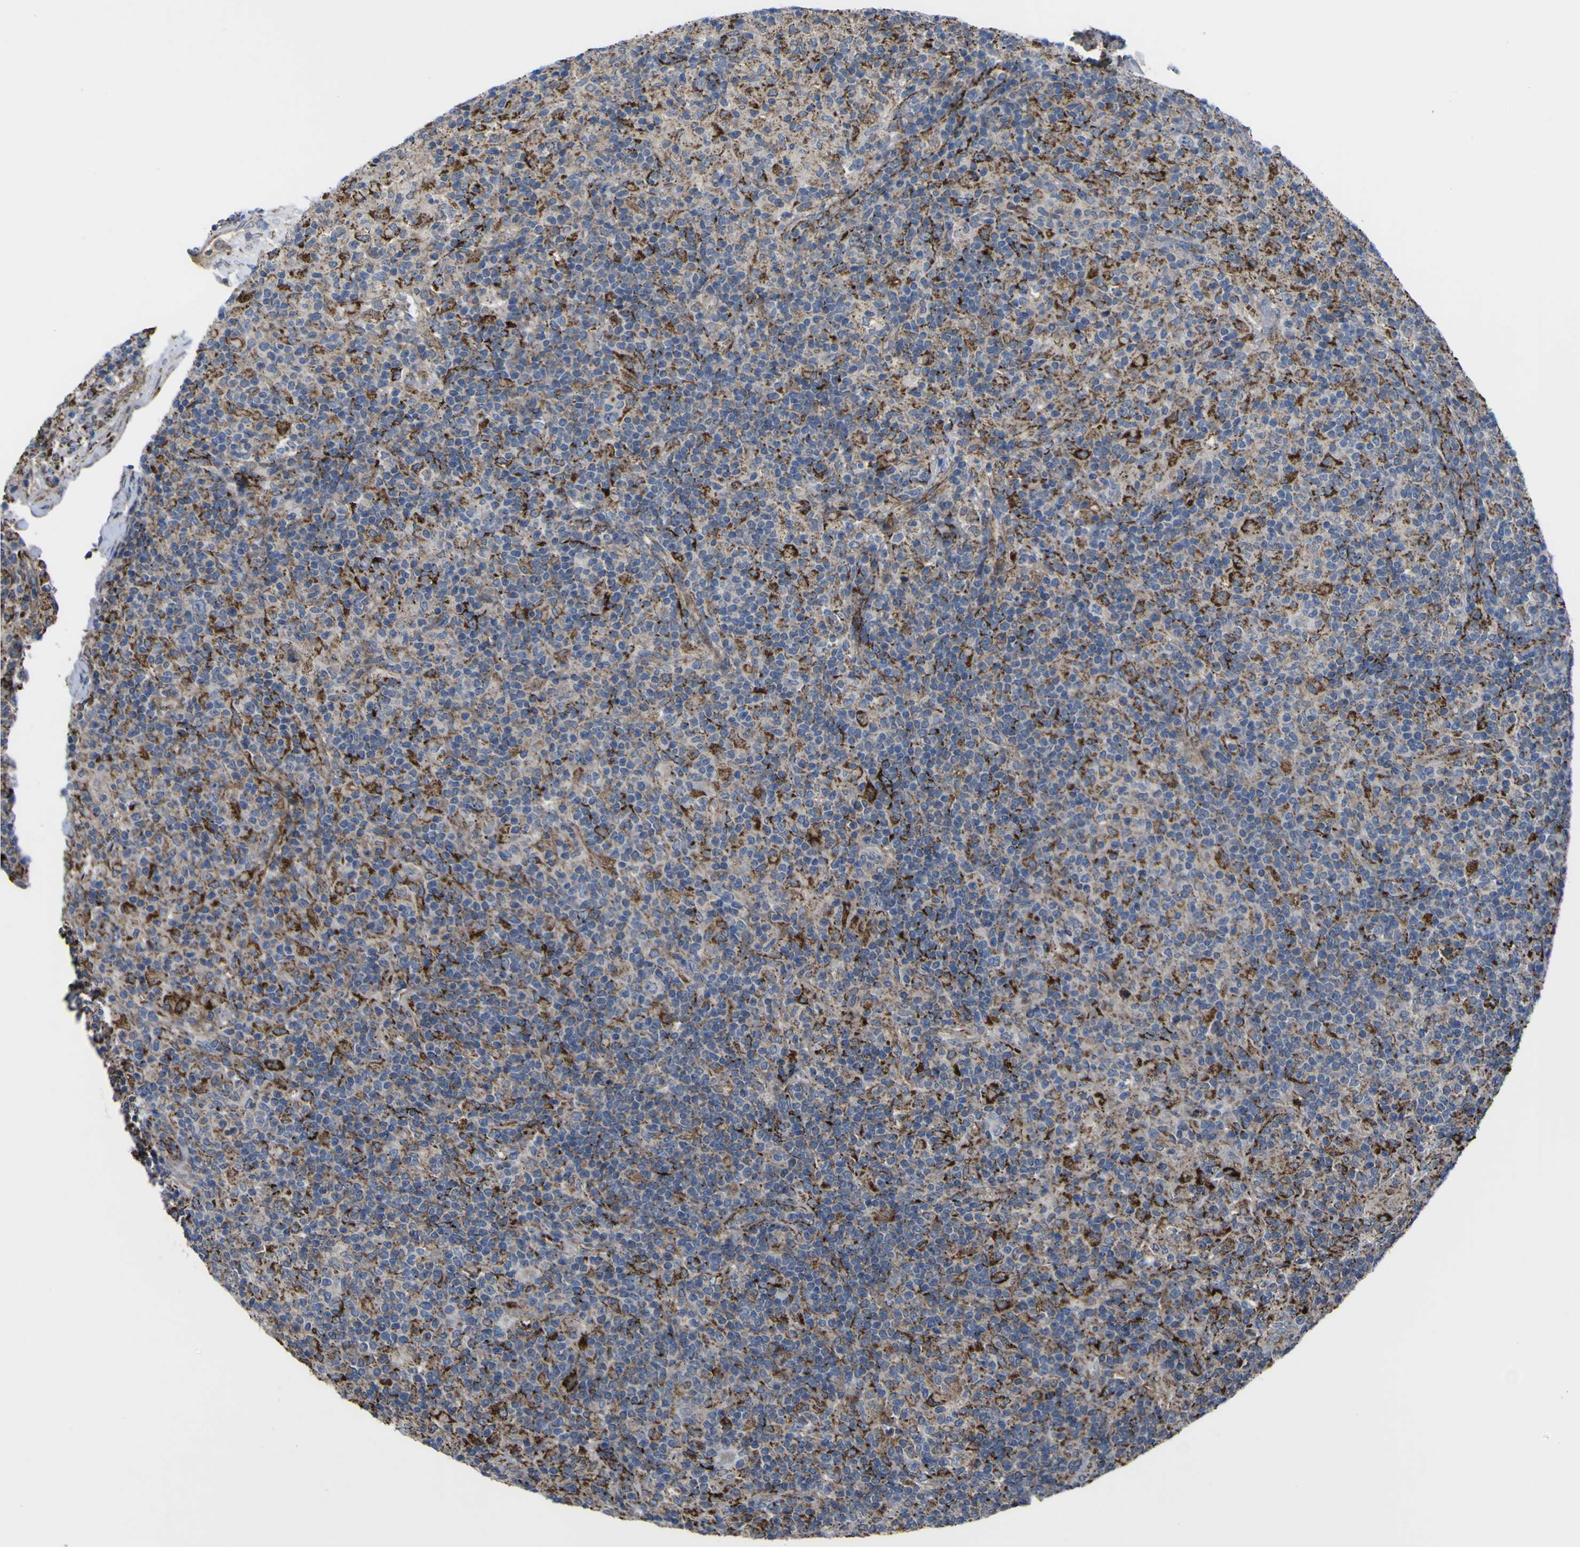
{"staining": {"intensity": "negative", "quantity": "none", "location": "none"}, "tissue": "lymphoma", "cell_type": "Tumor cells", "image_type": "cancer", "snomed": [{"axis": "morphology", "description": "Hodgkin's disease, NOS"}, {"axis": "topography", "description": "Lymph node"}], "caption": "Human Hodgkin's disease stained for a protein using immunohistochemistry (IHC) shows no staining in tumor cells.", "gene": "GPLD1", "patient": {"sex": "male", "age": 70}}